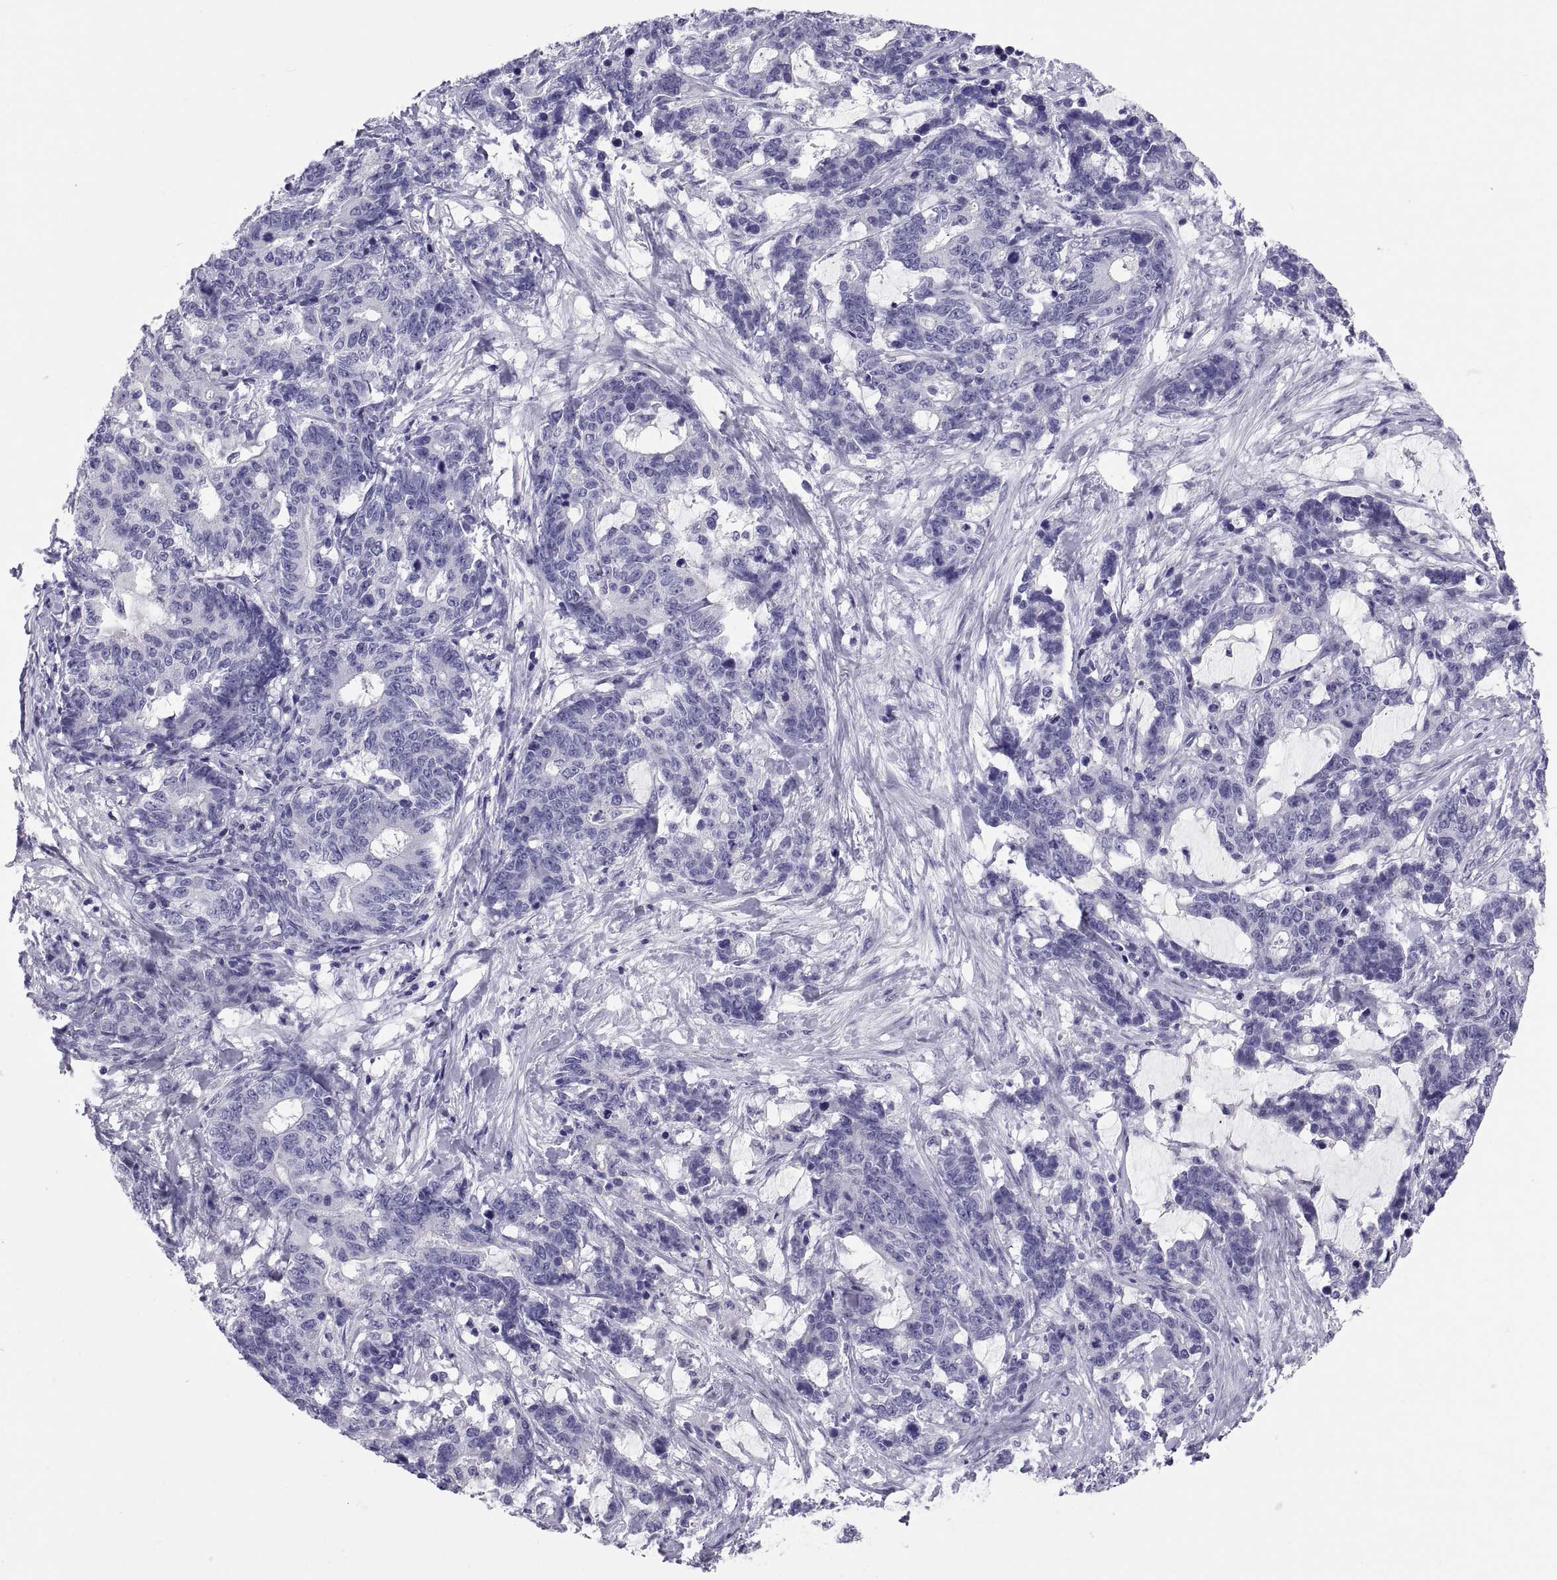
{"staining": {"intensity": "negative", "quantity": "none", "location": "none"}, "tissue": "stomach cancer", "cell_type": "Tumor cells", "image_type": "cancer", "snomed": [{"axis": "morphology", "description": "Normal tissue, NOS"}, {"axis": "morphology", "description": "Adenocarcinoma, NOS"}, {"axis": "topography", "description": "Stomach"}], "caption": "Immunohistochemical staining of human adenocarcinoma (stomach) exhibits no significant expression in tumor cells.", "gene": "RNASE12", "patient": {"sex": "female", "age": 64}}